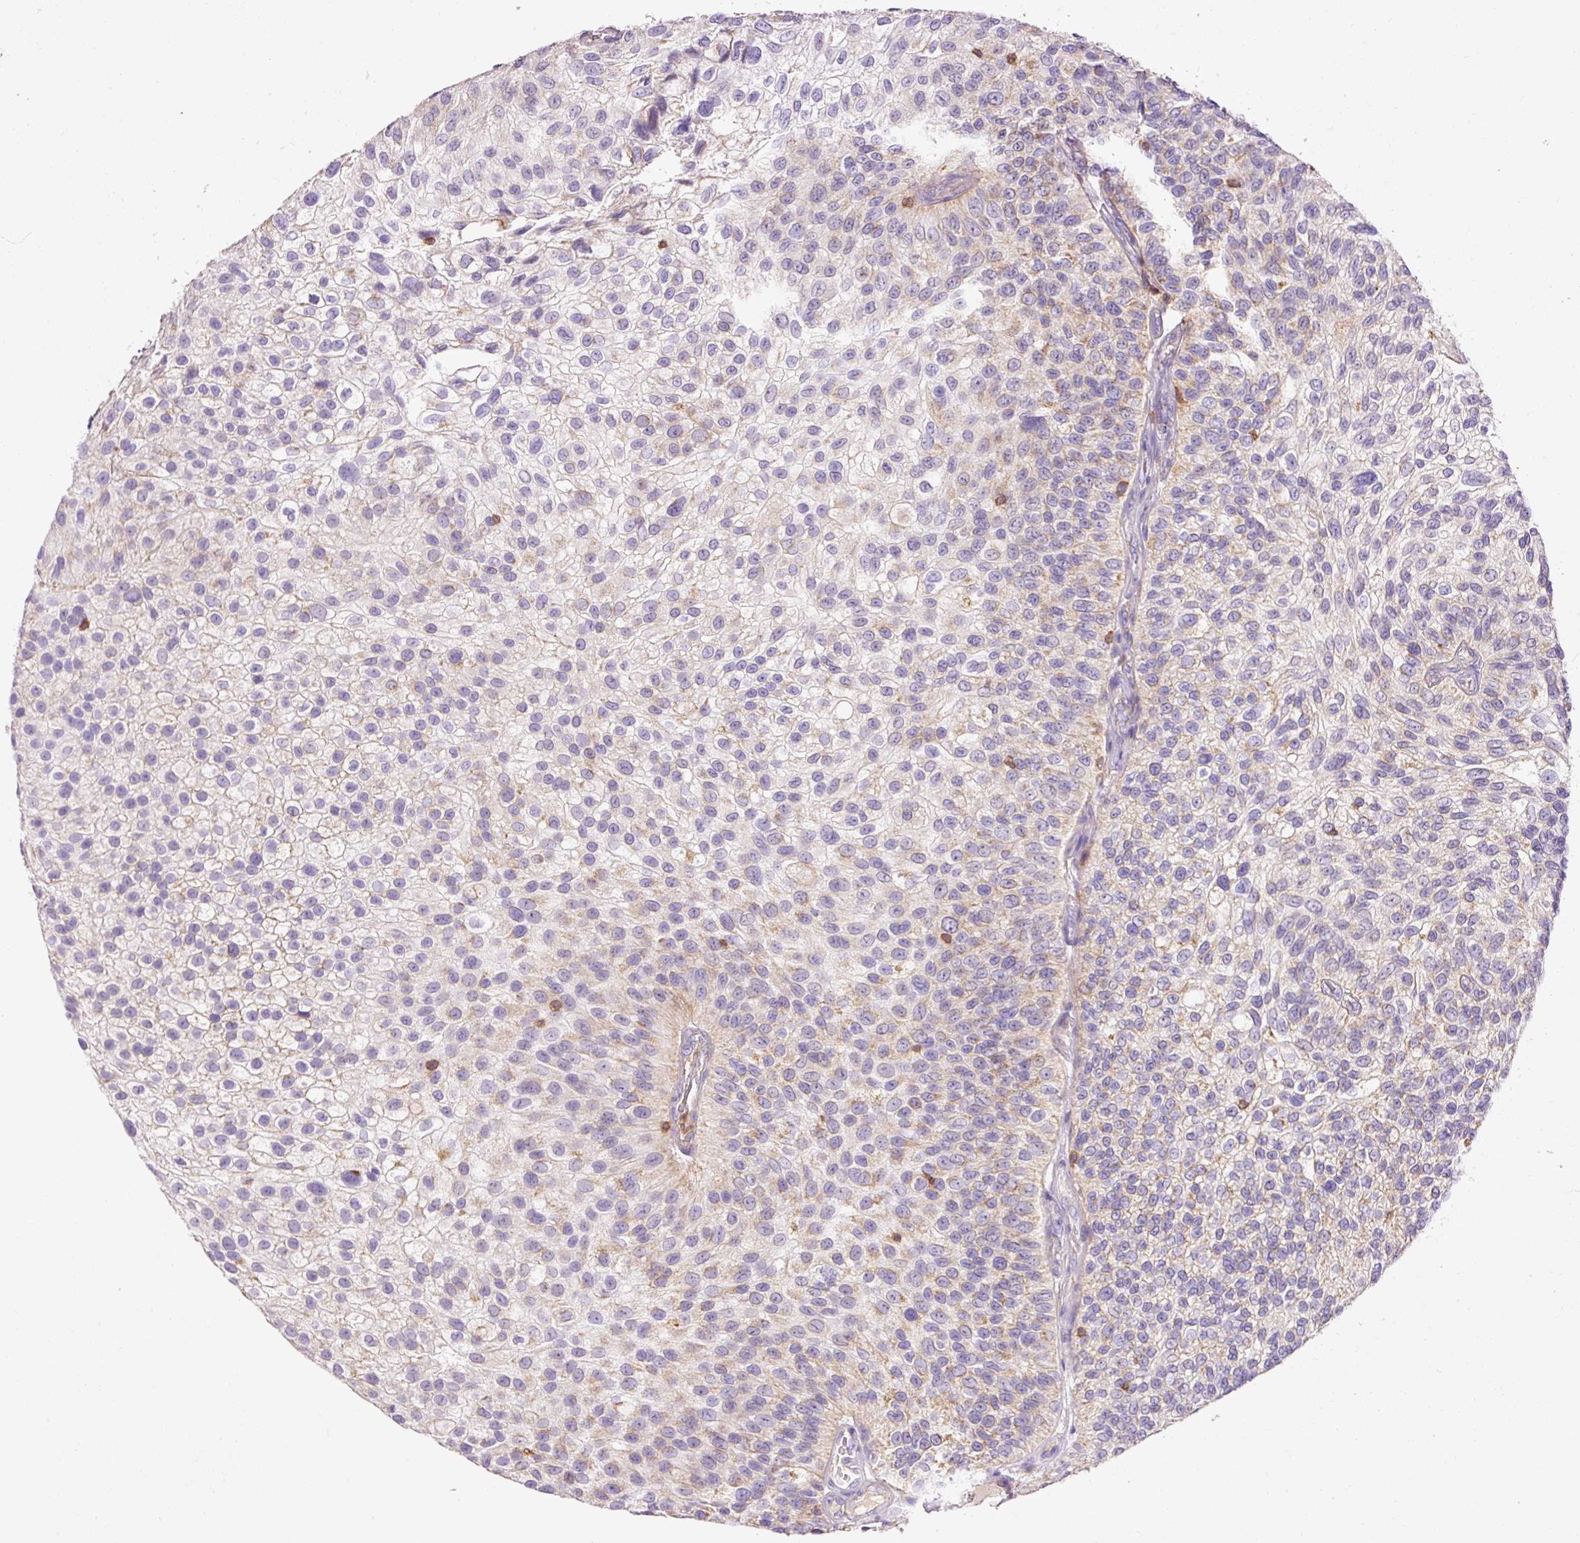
{"staining": {"intensity": "weak", "quantity": ">75%", "location": "cytoplasmic/membranous"}, "tissue": "urothelial cancer", "cell_type": "Tumor cells", "image_type": "cancer", "snomed": [{"axis": "morphology", "description": "Urothelial carcinoma, NOS"}, {"axis": "topography", "description": "Urinary bladder"}], "caption": "Tumor cells show low levels of weak cytoplasmic/membranous staining in about >75% of cells in transitional cell carcinoma.", "gene": "IMMT", "patient": {"sex": "male", "age": 87}}